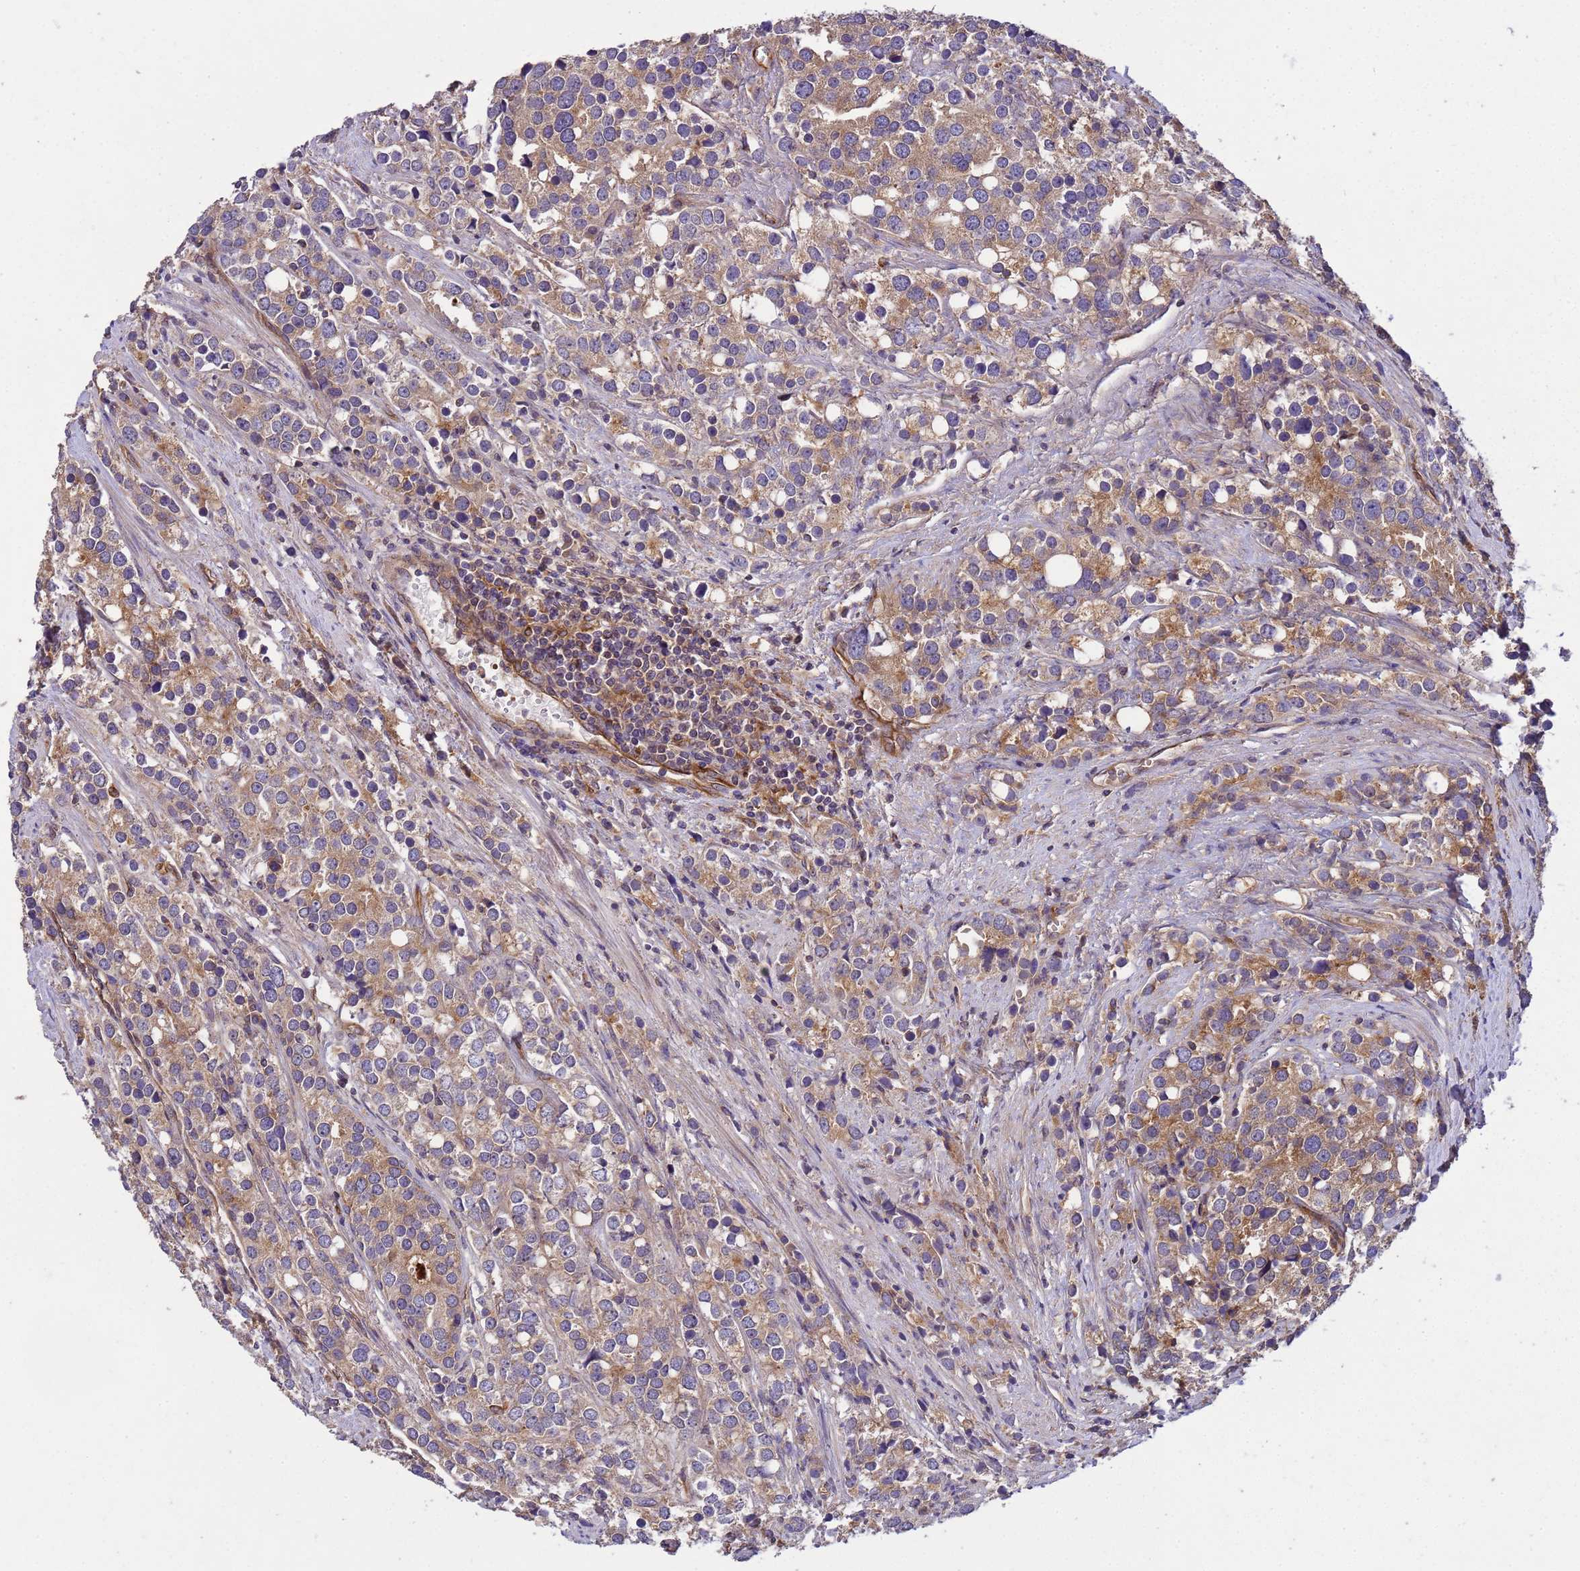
{"staining": {"intensity": "moderate", "quantity": "25%-75%", "location": "cytoplasmic/membranous"}, "tissue": "prostate cancer", "cell_type": "Tumor cells", "image_type": "cancer", "snomed": [{"axis": "morphology", "description": "Adenocarcinoma, High grade"}, {"axis": "topography", "description": "Prostate"}], "caption": "Immunohistochemistry (IHC) image of prostate adenocarcinoma (high-grade) stained for a protein (brown), which reveals medium levels of moderate cytoplasmic/membranous expression in approximately 25%-75% of tumor cells.", "gene": "RAB10", "patient": {"sex": "male", "age": 71}}